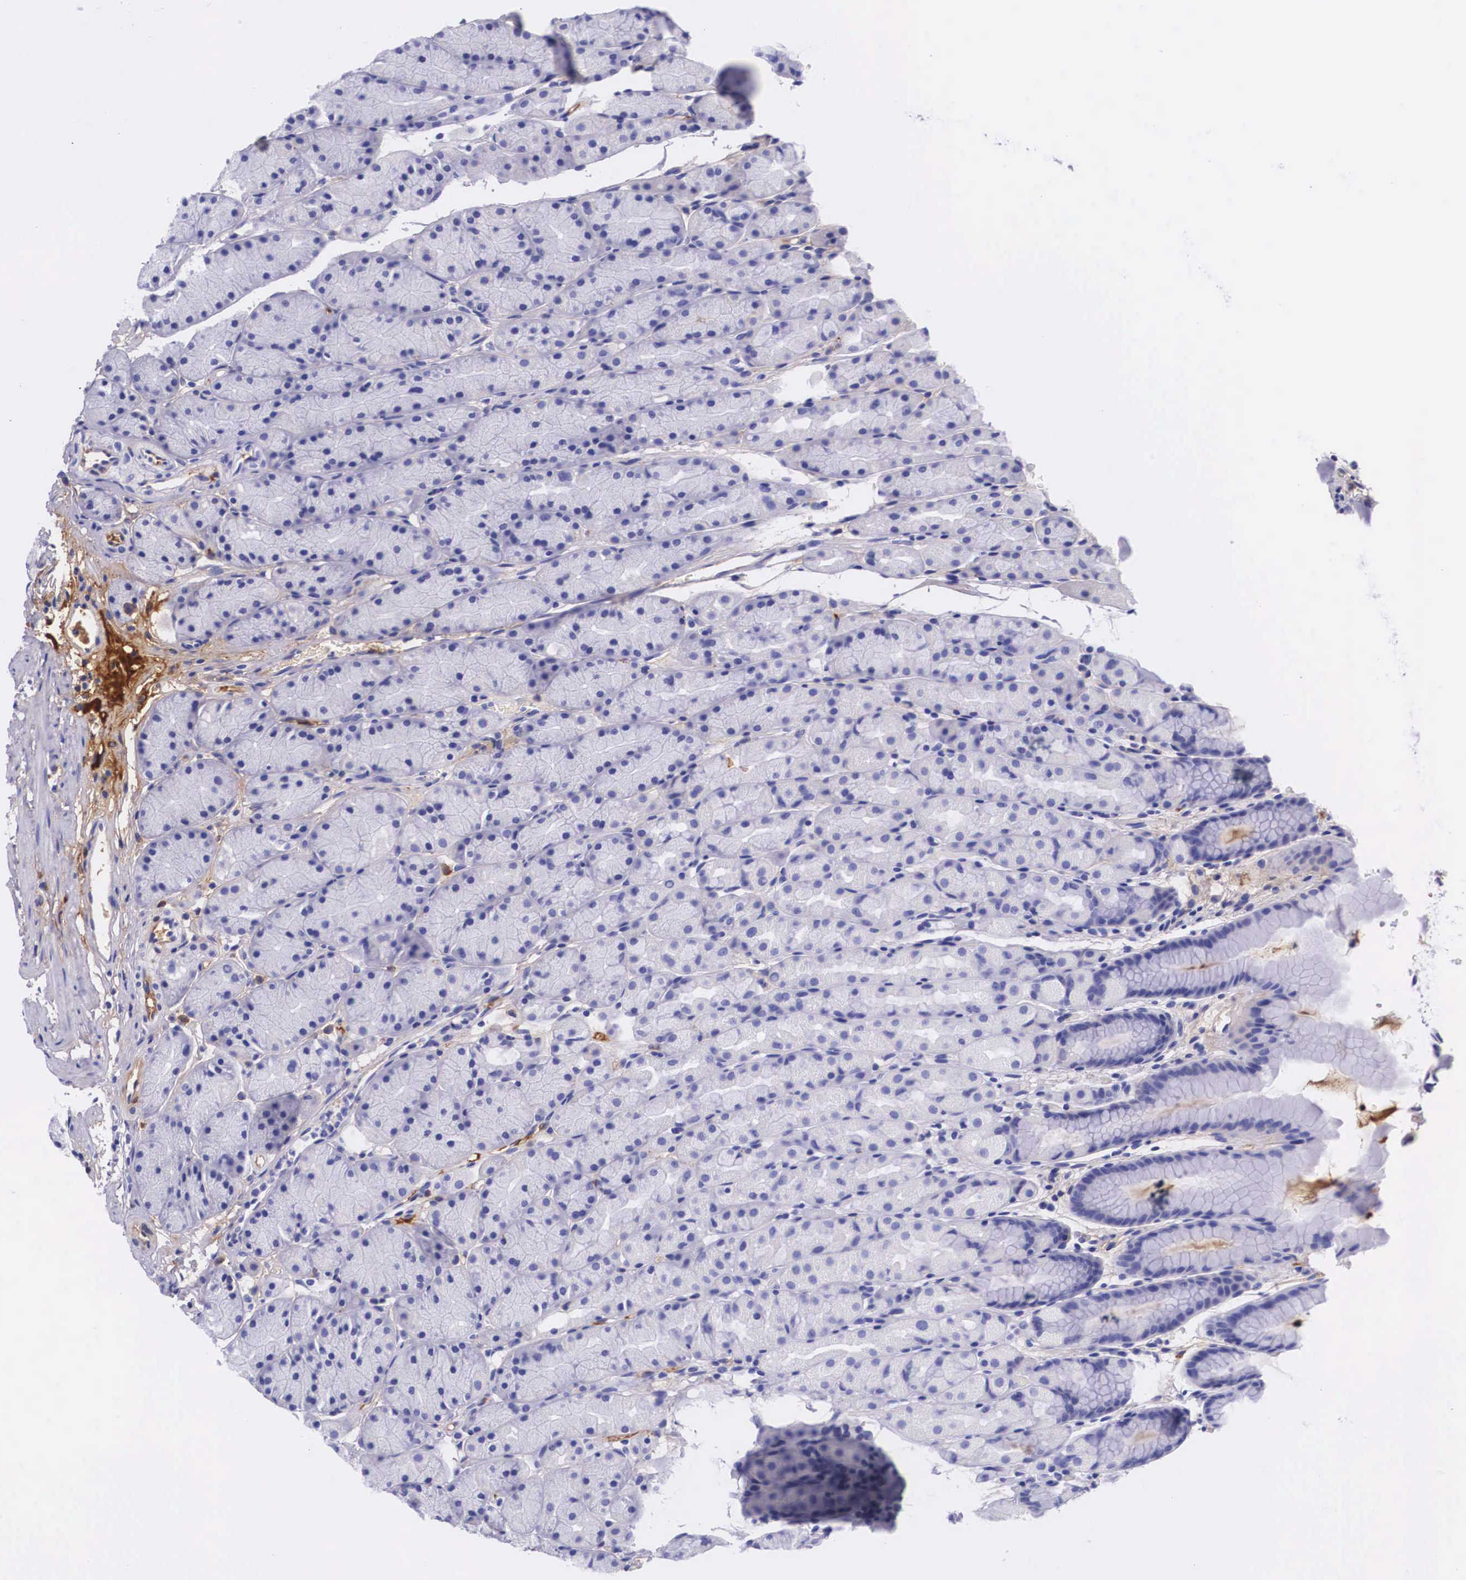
{"staining": {"intensity": "negative", "quantity": "none", "location": "none"}, "tissue": "stomach", "cell_type": "Glandular cells", "image_type": "normal", "snomed": [{"axis": "morphology", "description": "Normal tissue, NOS"}, {"axis": "topography", "description": "Esophagus"}, {"axis": "topography", "description": "Stomach, upper"}], "caption": "This micrograph is of benign stomach stained with immunohistochemistry to label a protein in brown with the nuclei are counter-stained blue. There is no positivity in glandular cells.", "gene": "PLG", "patient": {"sex": "male", "age": 47}}